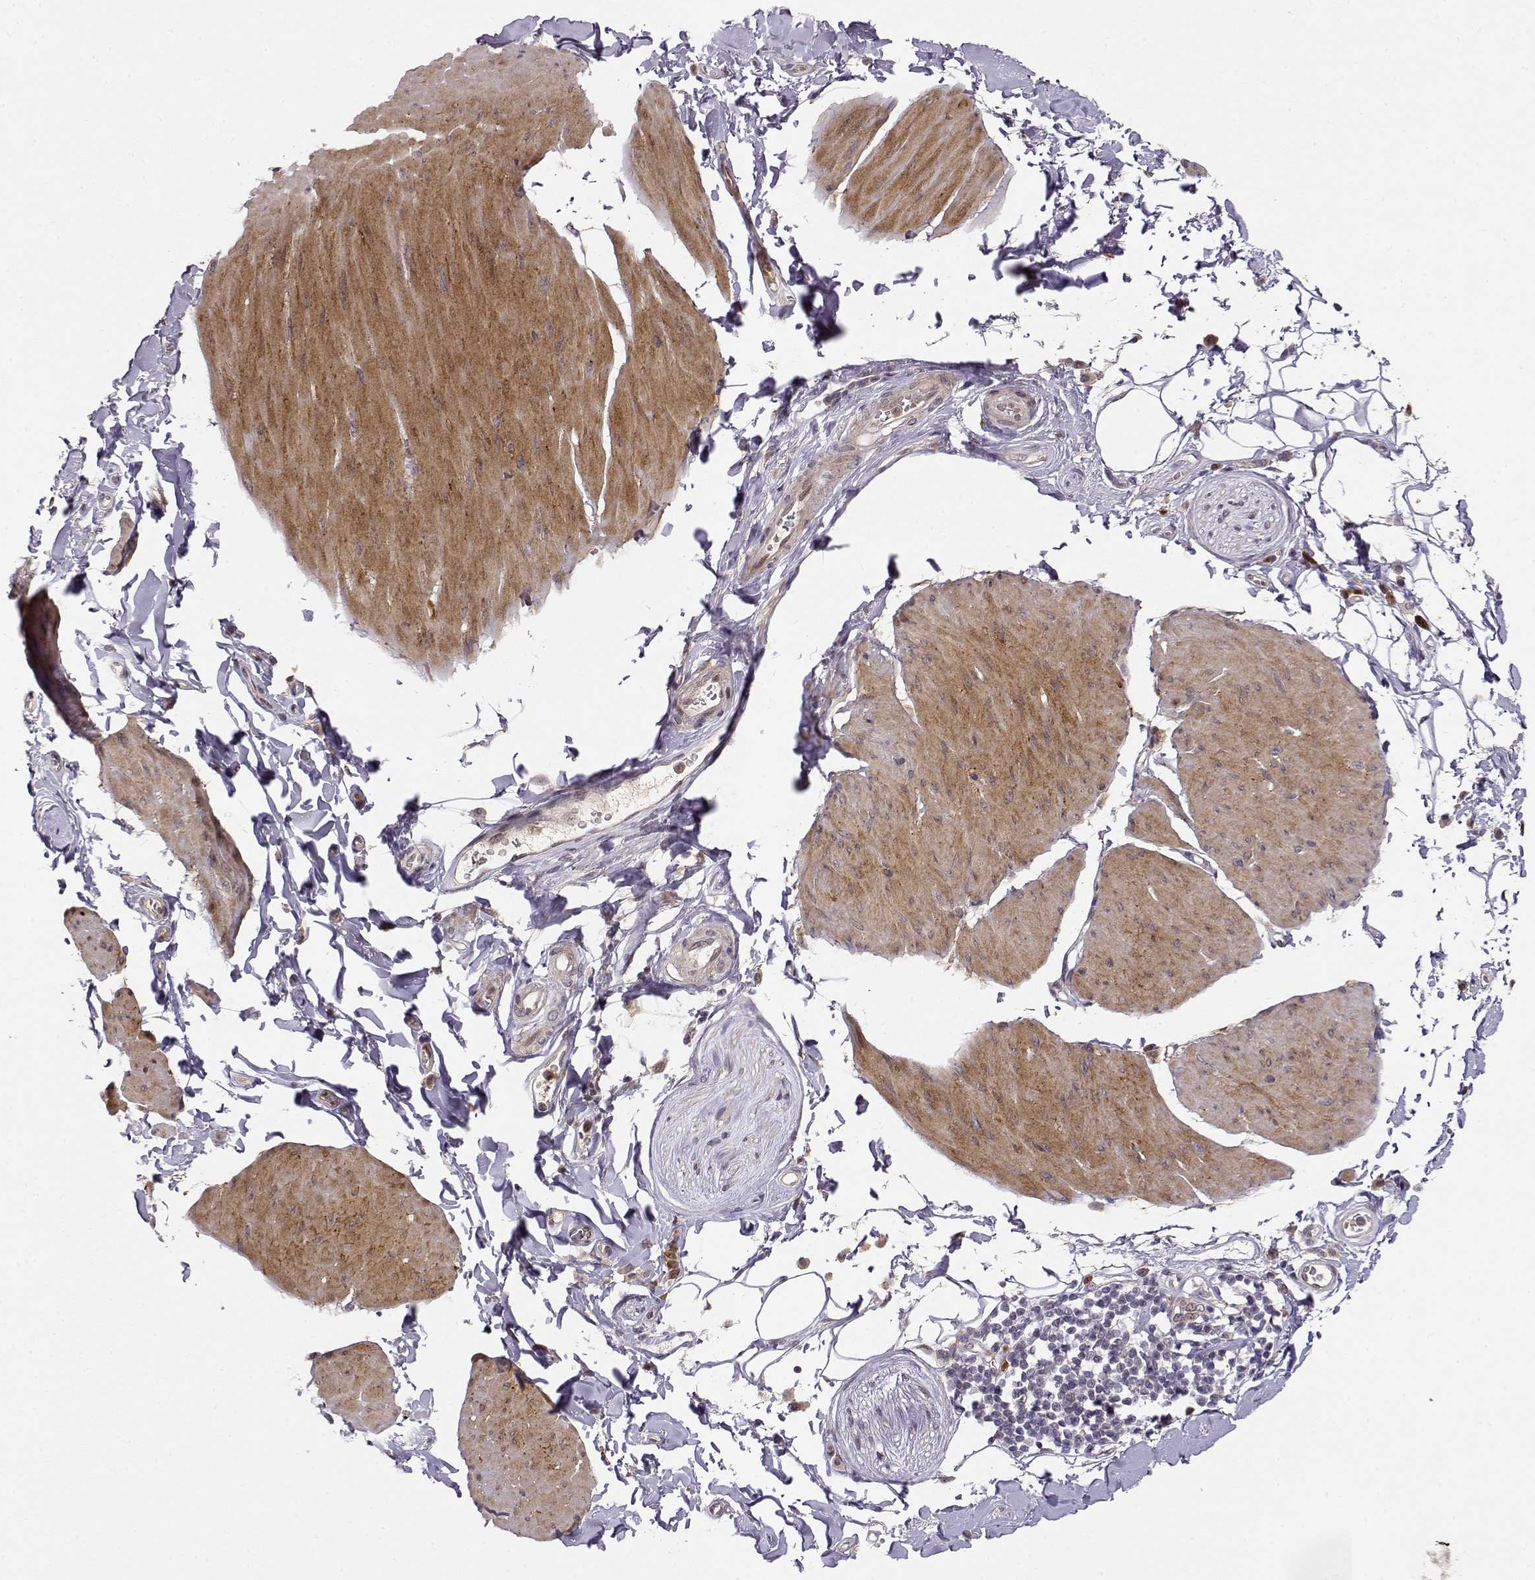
{"staining": {"intensity": "moderate", "quantity": "<25%", "location": "cytoplasmic/membranous"}, "tissue": "smooth muscle", "cell_type": "Smooth muscle cells", "image_type": "normal", "snomed": [{"axis": "morphology", "description": "Normal tissue, NOS"}, {"axis": "topography", "description": "Adipose tissue"}, {"axis": "topography", "description": "Smooth muscle"}, {"axis": "topography", "description": "Peripheral nerve tissue"}], "caption": "A brown stain labels moderate cytoplasmic/membranous staining of a protein in smooth muscle cells of normal human smooth muscle. (Brightfield microscopy of DAB IHC at high magnification).", "gene": "ERGIC2", "patient": {"sex": "male", "age": 83}}